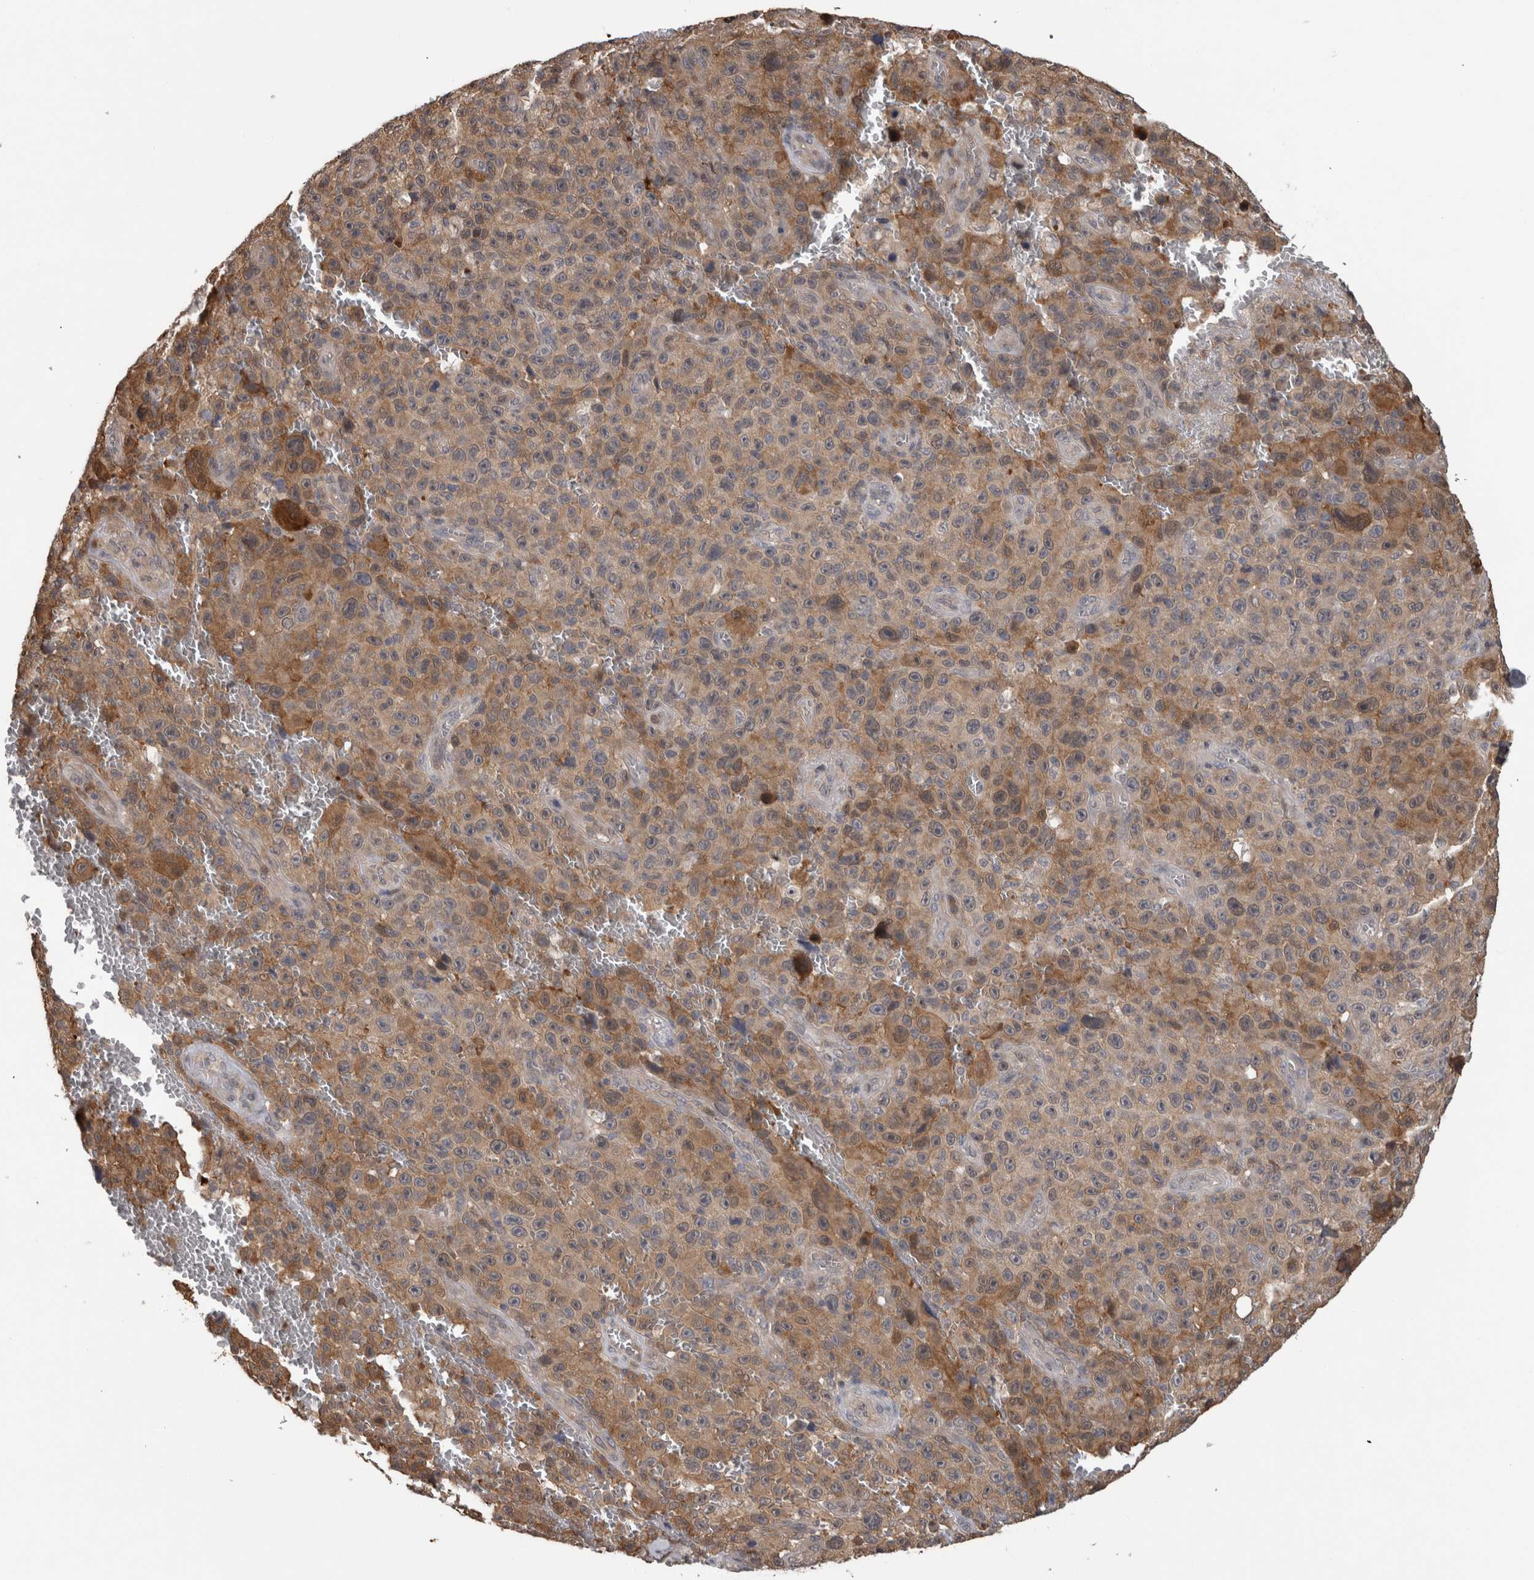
{"staining": {"intensity": "moderate", "quantity": ">75%", "location": "cytoplasmic/membranous"}, "tissue": "melanoma", "cell_type": "Tumor cells", "image_type": "cancer", "snomed": [{"axis": "morphology", "description": "Malignant melanoma, NOS"}, {"axis": "topography", "description": "Skin"}], "caption": "IHC micrograph of human malignant melanoma stained for a protein (brown), which displays medium levels of moderate cytoplasmic/membranous positivity in about >75% of tumor cells.", "gene": "USH1G", "patient": {"sex": "female", "age": 82}}